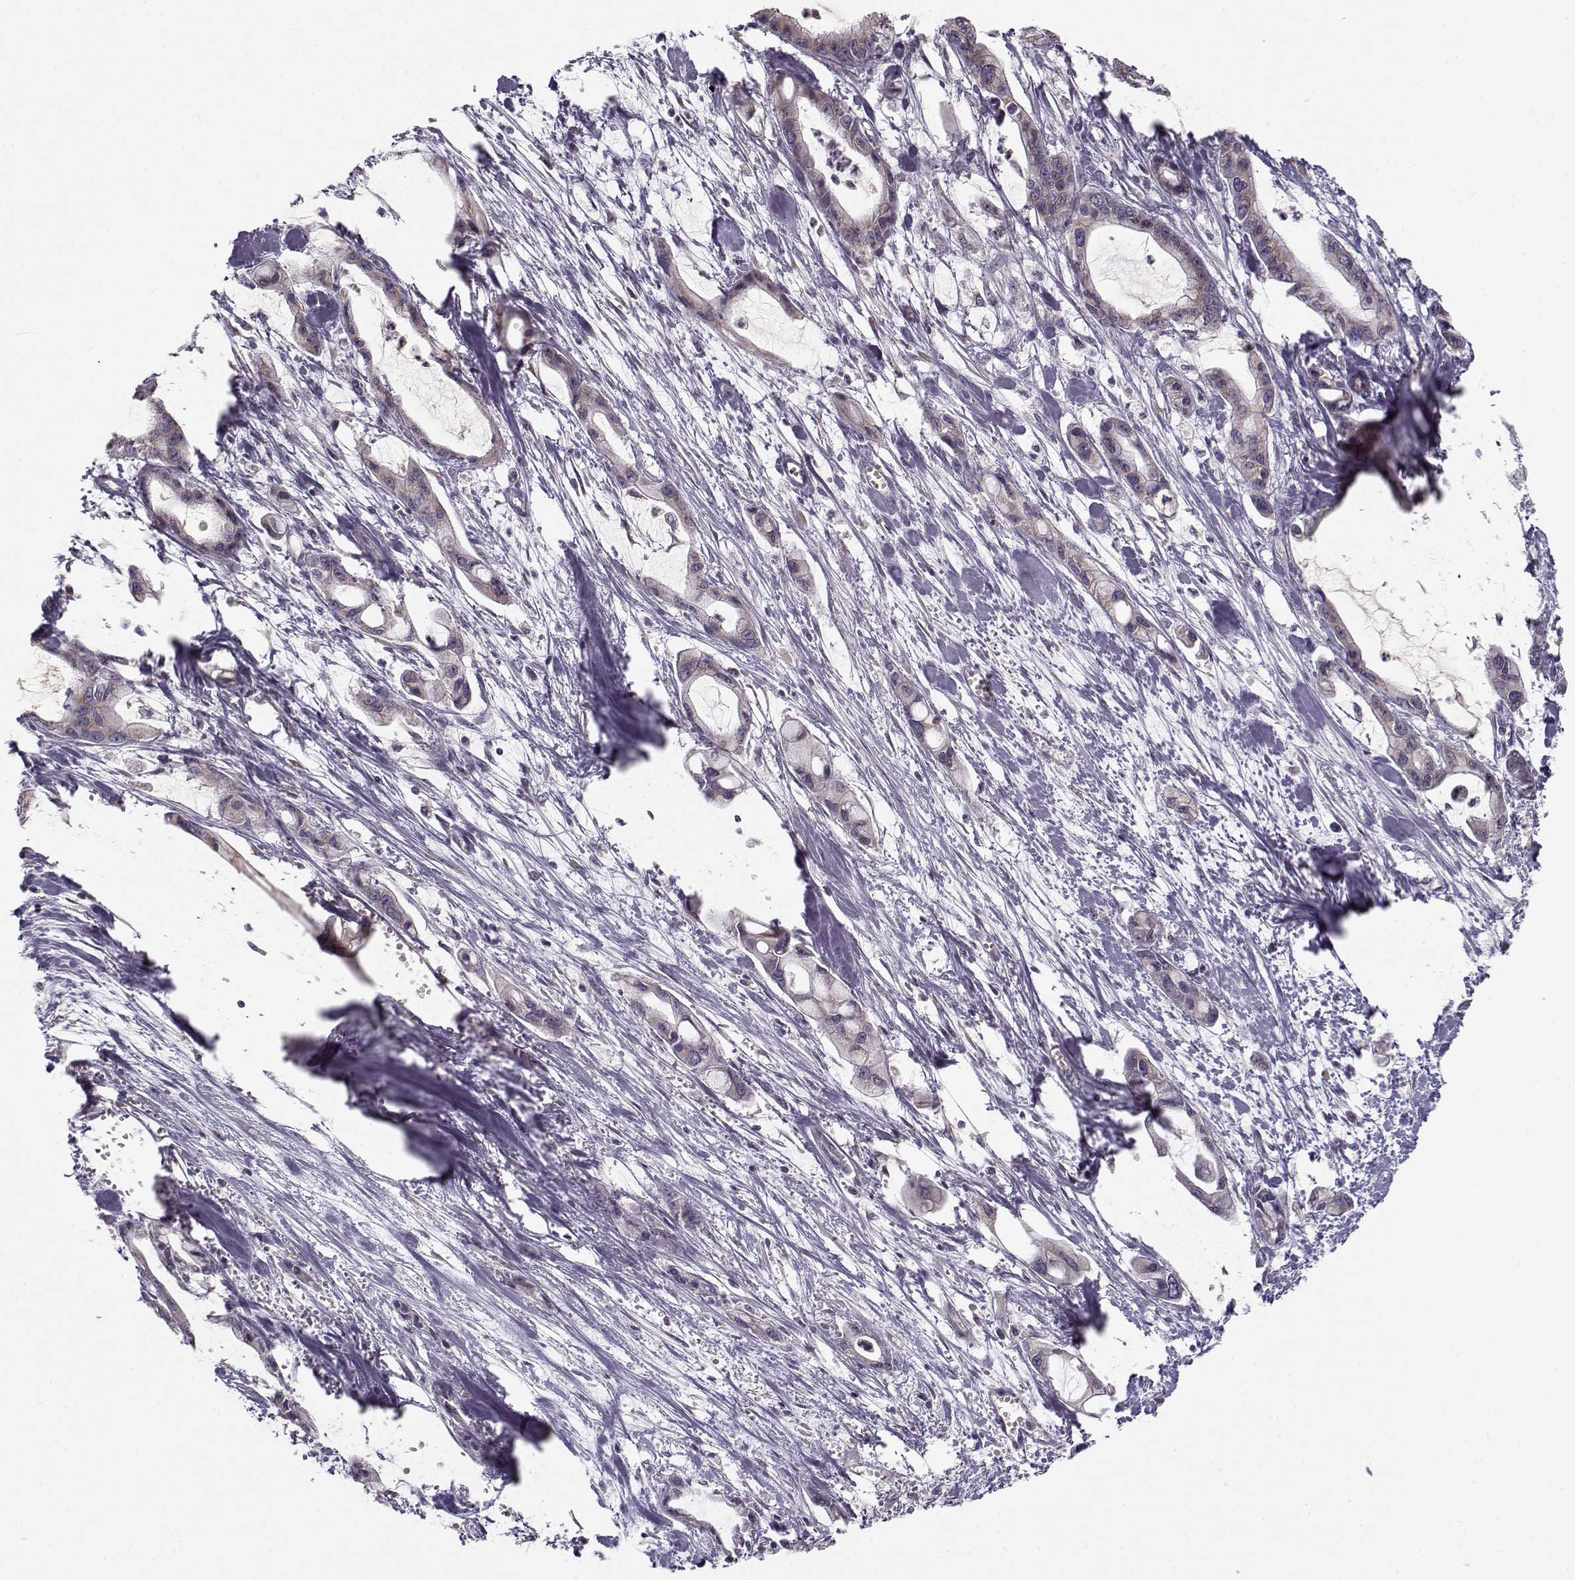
{"staining": {"intensity": "negative", "quantity": "none", "location": "none"}, "tissue": "pancreatic cancer", "cell_type": "Tumor cells", "image_type": "cancer", "snomed": [{"axis": "morphology", "description": "Adenocarcinoma, NOS"}, {"axis": "topography", "description": "Pancreas"}], "caption": "High power microscopy image of an immunohistochemistry (IHC) micrograph of pancreatic cancer, revealing no significant positivity in tumor cells.", "gene": "SLC4A5", "patient": {"sex": "male", "age": 48}}